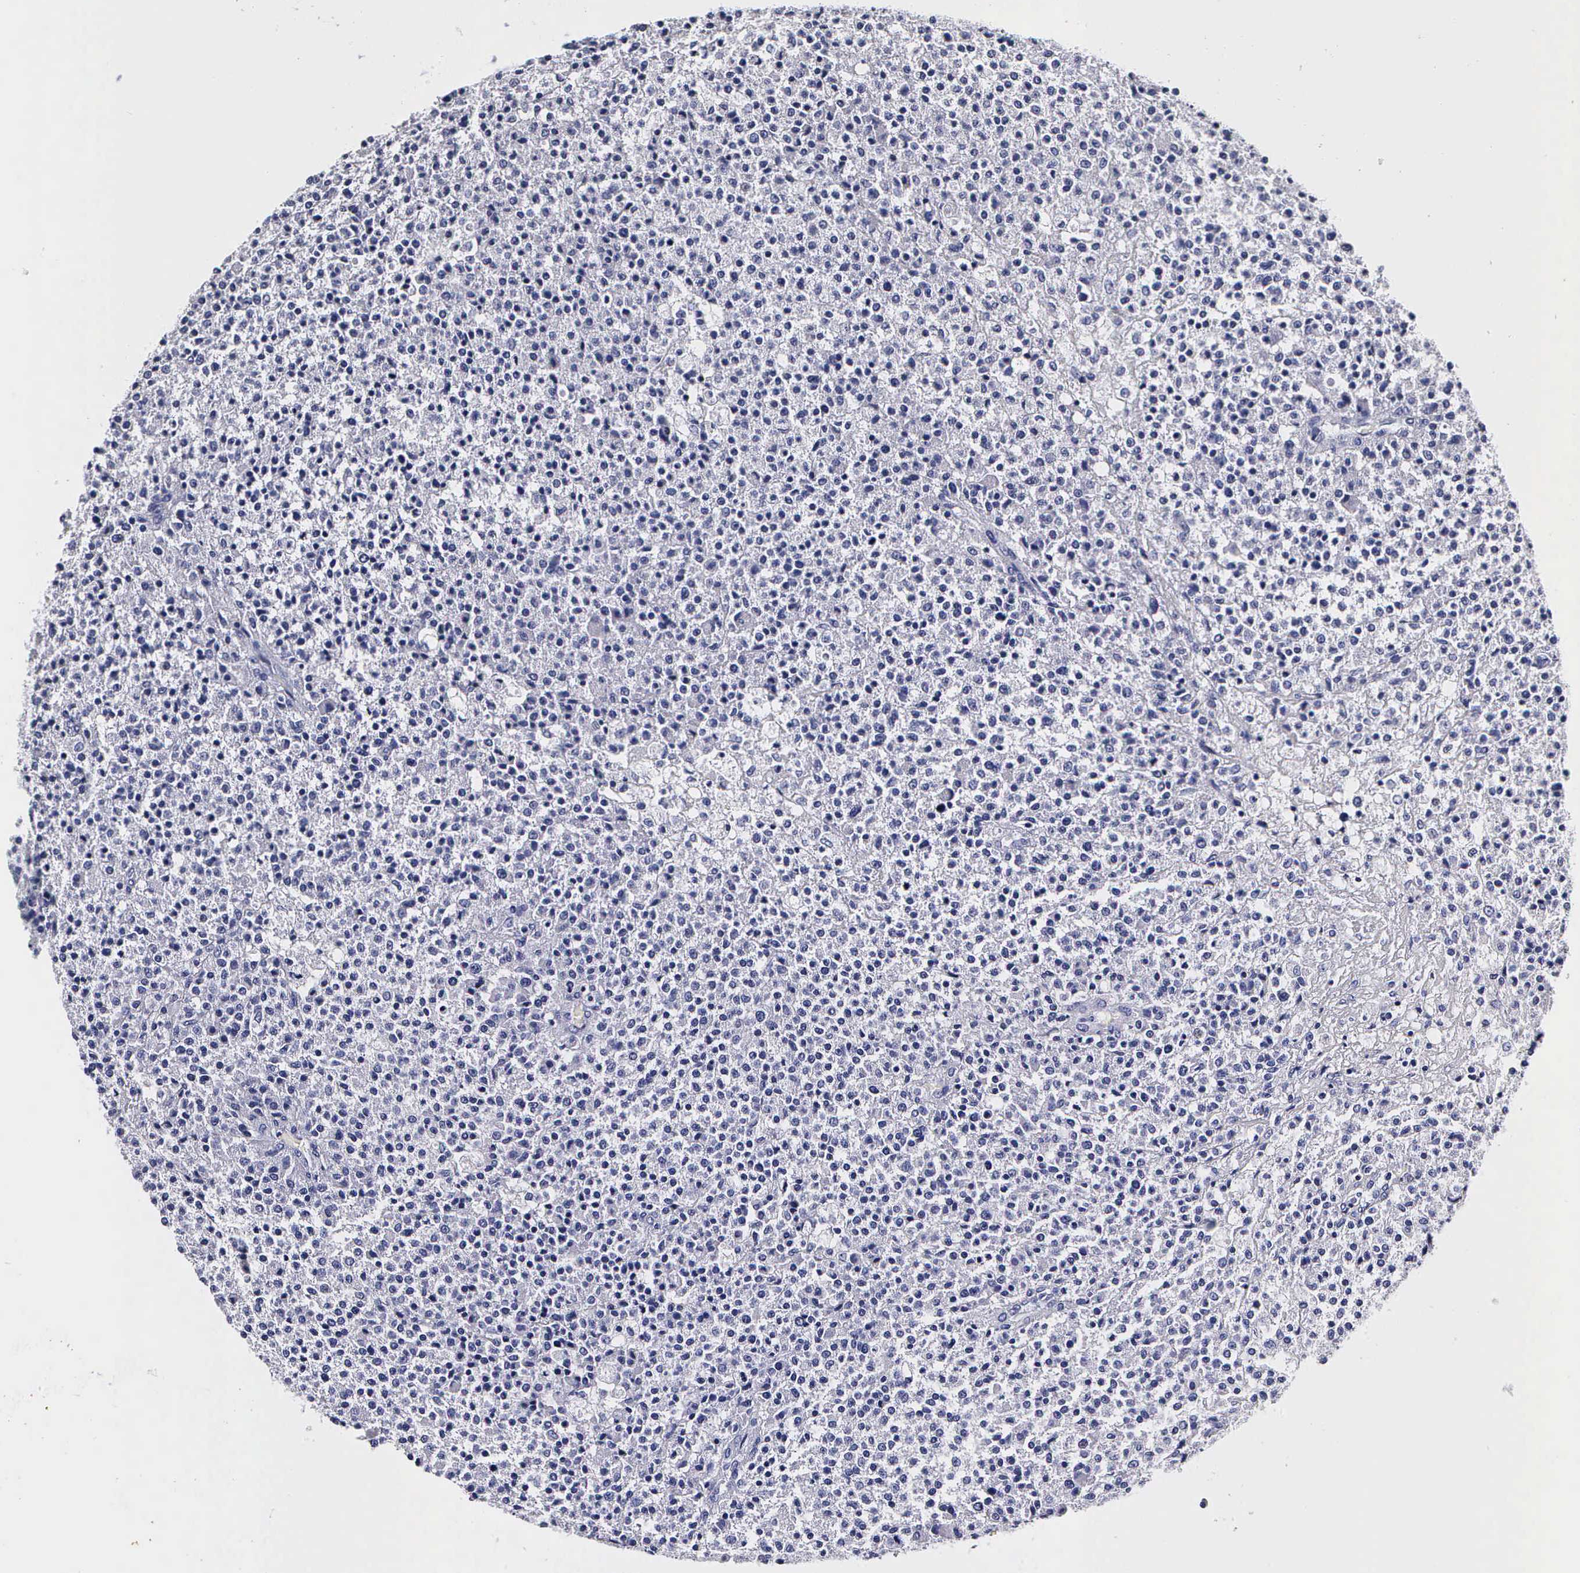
{"staining": {"intensity": "negative", "quantity": "none", "location": "none"}, "tissue": "testis cancer", "cell_type": "Tumor cells", "image_type": "cancer", "snomed": [{"axis": "morphology", "description": "Seminoma, NOS"}, {"axis": "topography", "description": "Testis"}], "caption": "The IHC histopathology image has no significant positivity in tumor cells of testis cancer tissue.", "gene": "IAPP", "patient": {"sex": "male", "age": 59}}